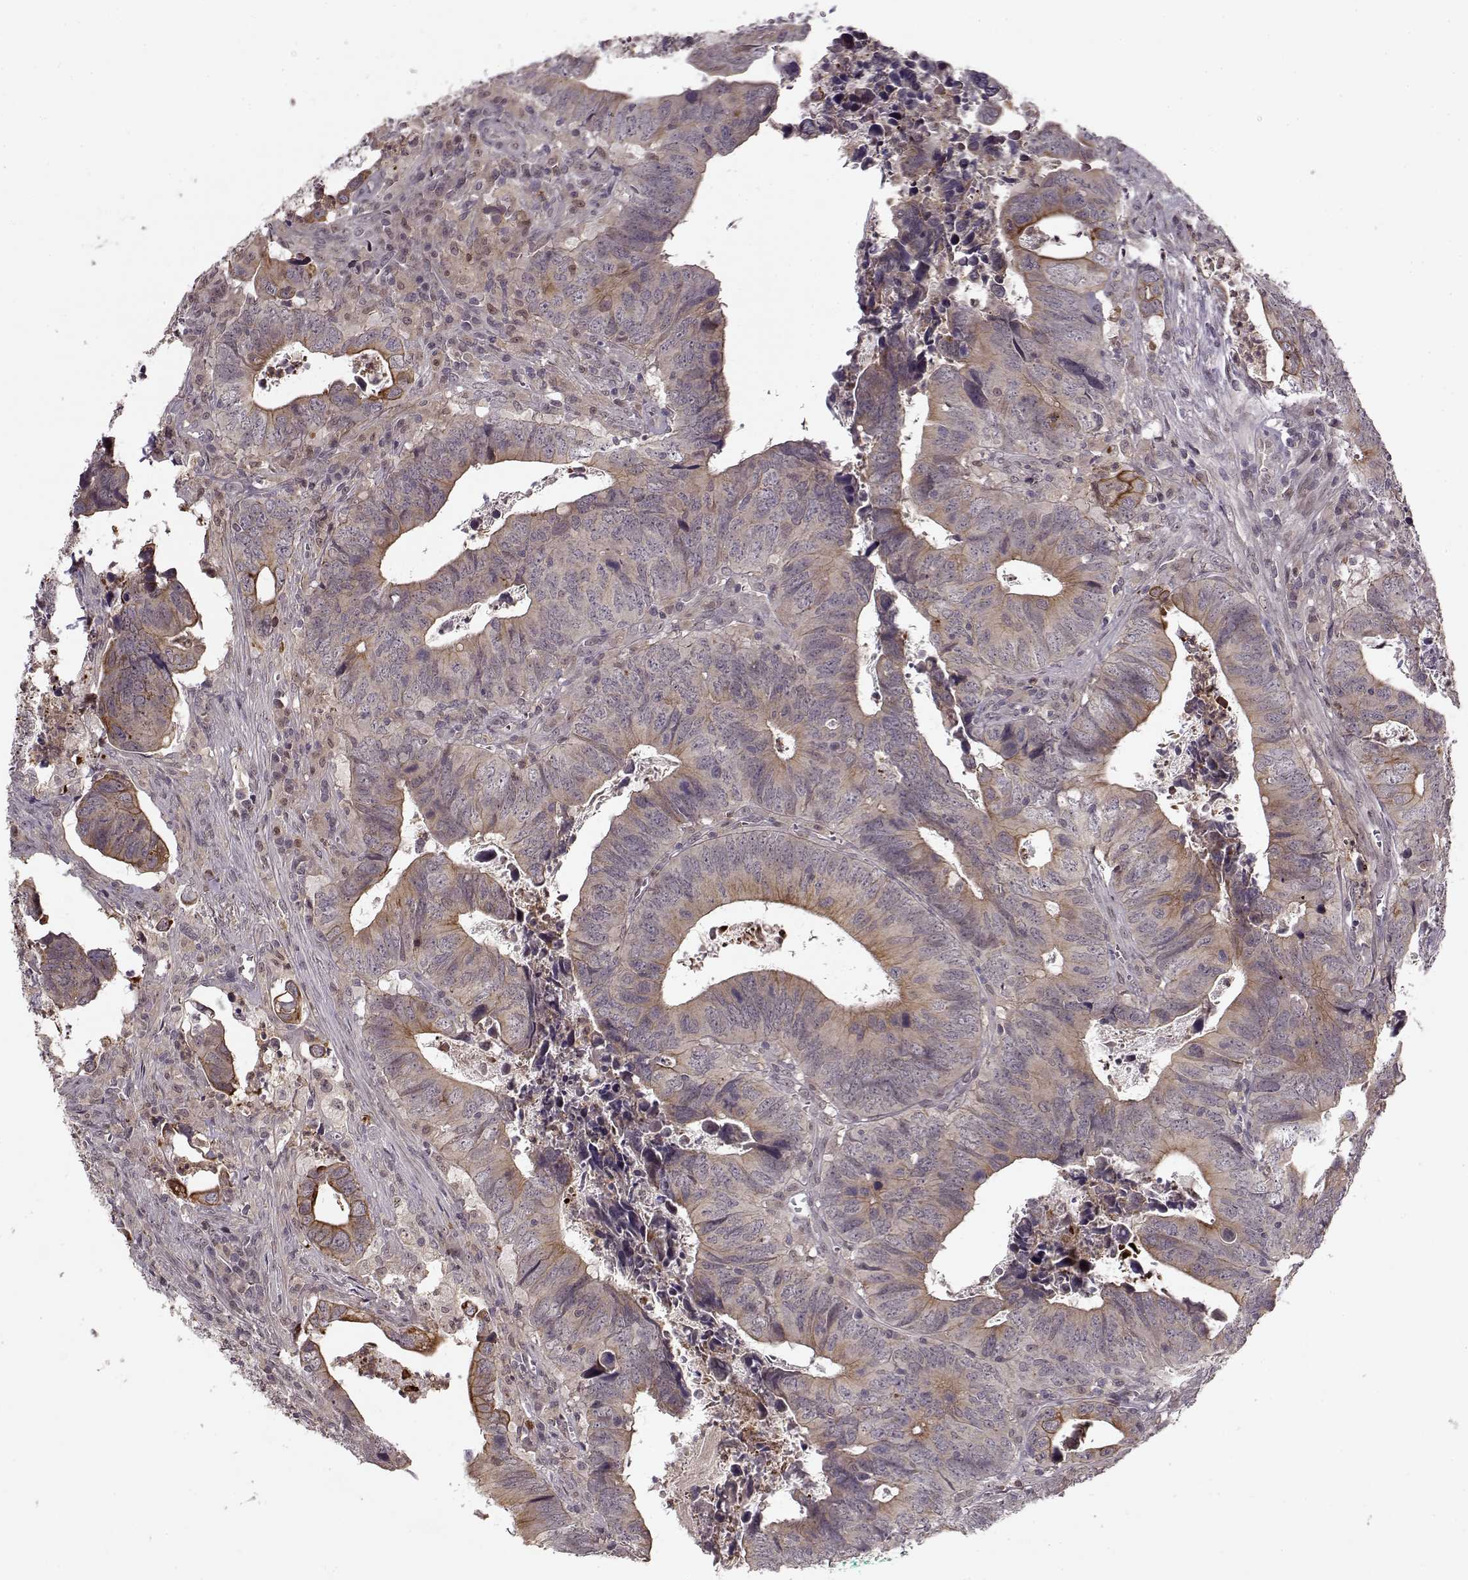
{"staining": {"intensity": "moderate", "quantity": "<25%", "location": "cytoplasmic/membranous"}, "tissue": "colorectal cancer", "cell_type": "Tumor cells", "image_type": "cancer", "snomed": [{"axis": "morphology", "description": "Adenocarcinoma, NOS"}, {"axis": "topography", "description": "Colon"}], "caption": "The immunohistochemical stain highlights moderate cytoplasmic/membranous expression in tumor cells of colorectal cancer (adenocarcinoma) tissue.", "gene": "DENND4B", "patient": {"sex": "female", "age": 82}}